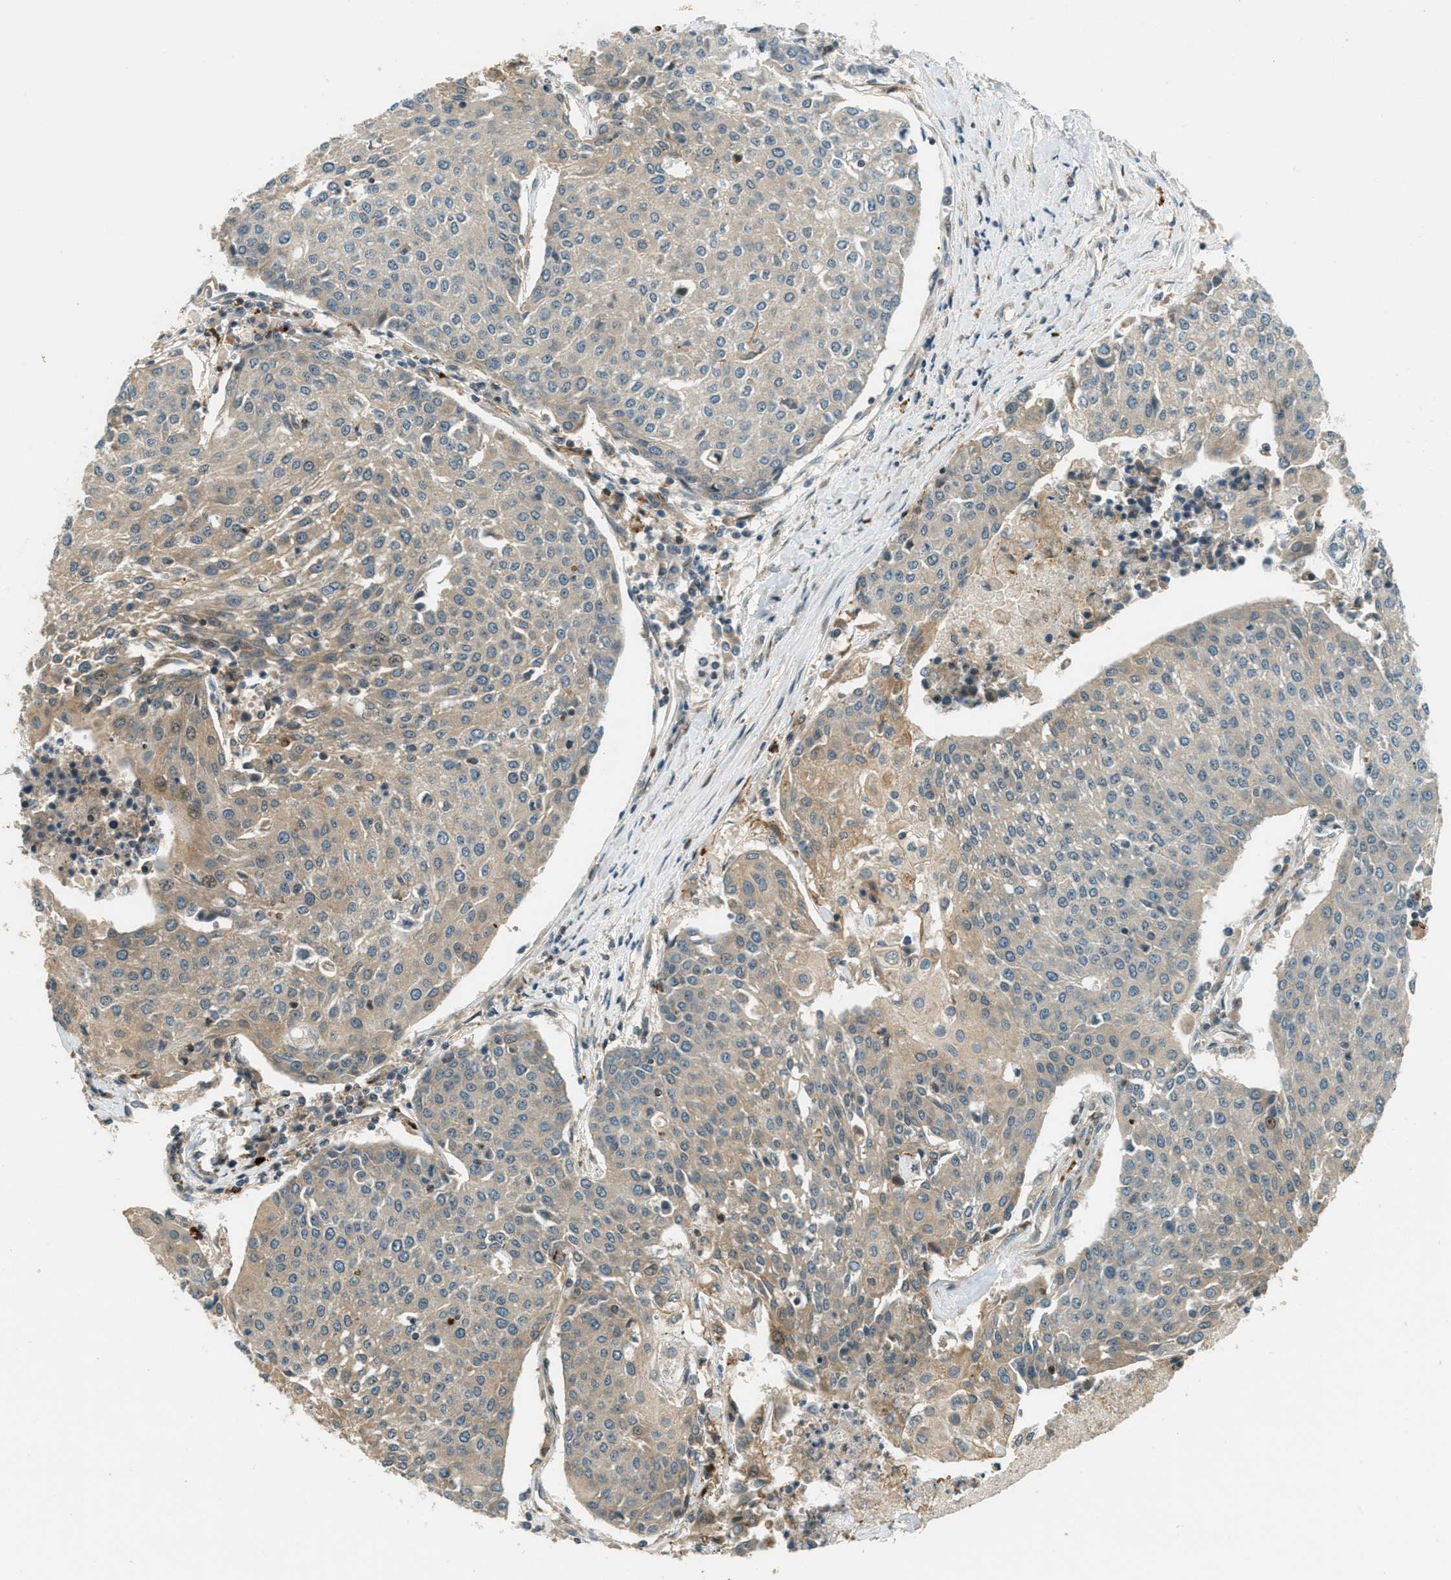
{"staining": {"intensity": "weak", "quantity": "25%-75%", "location": "cytoplasmic/membranous"}, "tissue": "urothelial cancer", "cell_type": "Tumor cells", "image_type": "cancer", "snomed": [{"axis": "morphology", "description": "Urothelial carcinoma, High grade"}, {"axis": "topography", "description": "Urinary bladder"}], "caption": "Urothelial cancer stained for a protein (brown) shows weak cytoplasmic/membranous positive staining in about 25%-75% of tumor cells.", "gene": "PTPN23", "patient": {"sex": "female", "age": 85}}